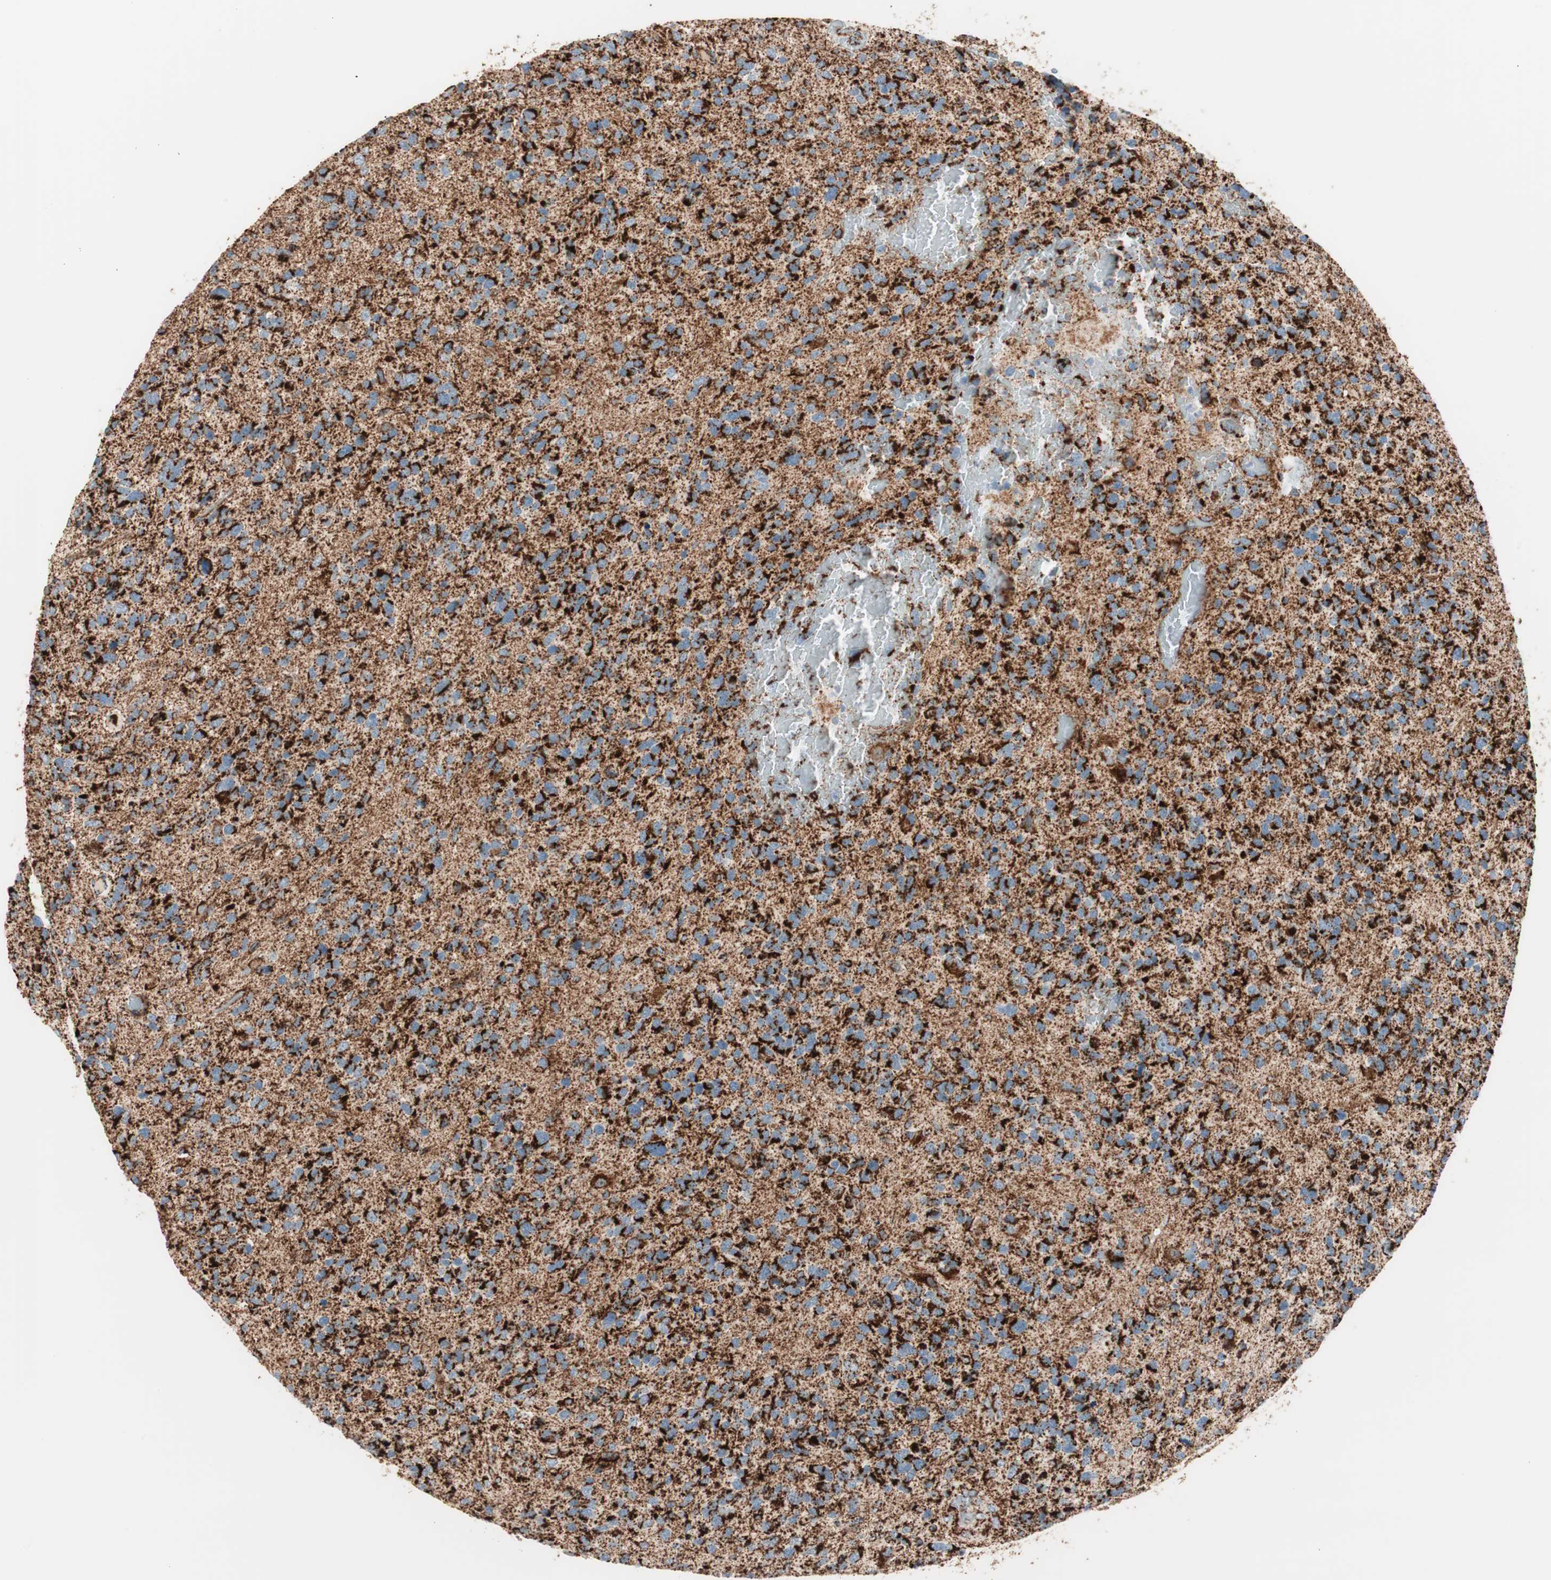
{"staining": {"intensity": "strong", "quantity": ">75%", "location": "cytoplasmic/membranous"}, "tissue": "glioma", "cell_type": "Tumor cells", "image_type": "cancer", "snomed": [{"axis": "morphology", "description": "Glioma, malignant, High grade"}, {"axis": "topography", "description": "Brain"}], "caption": "Approximately >75% of tumor cells in glioma reveal strong cytoplasmic/membranous protein positivity as visualized by brown immunohistochemical staining.", "gene": "TOMM20", "patient": {"sex": "female", "age": 58}}